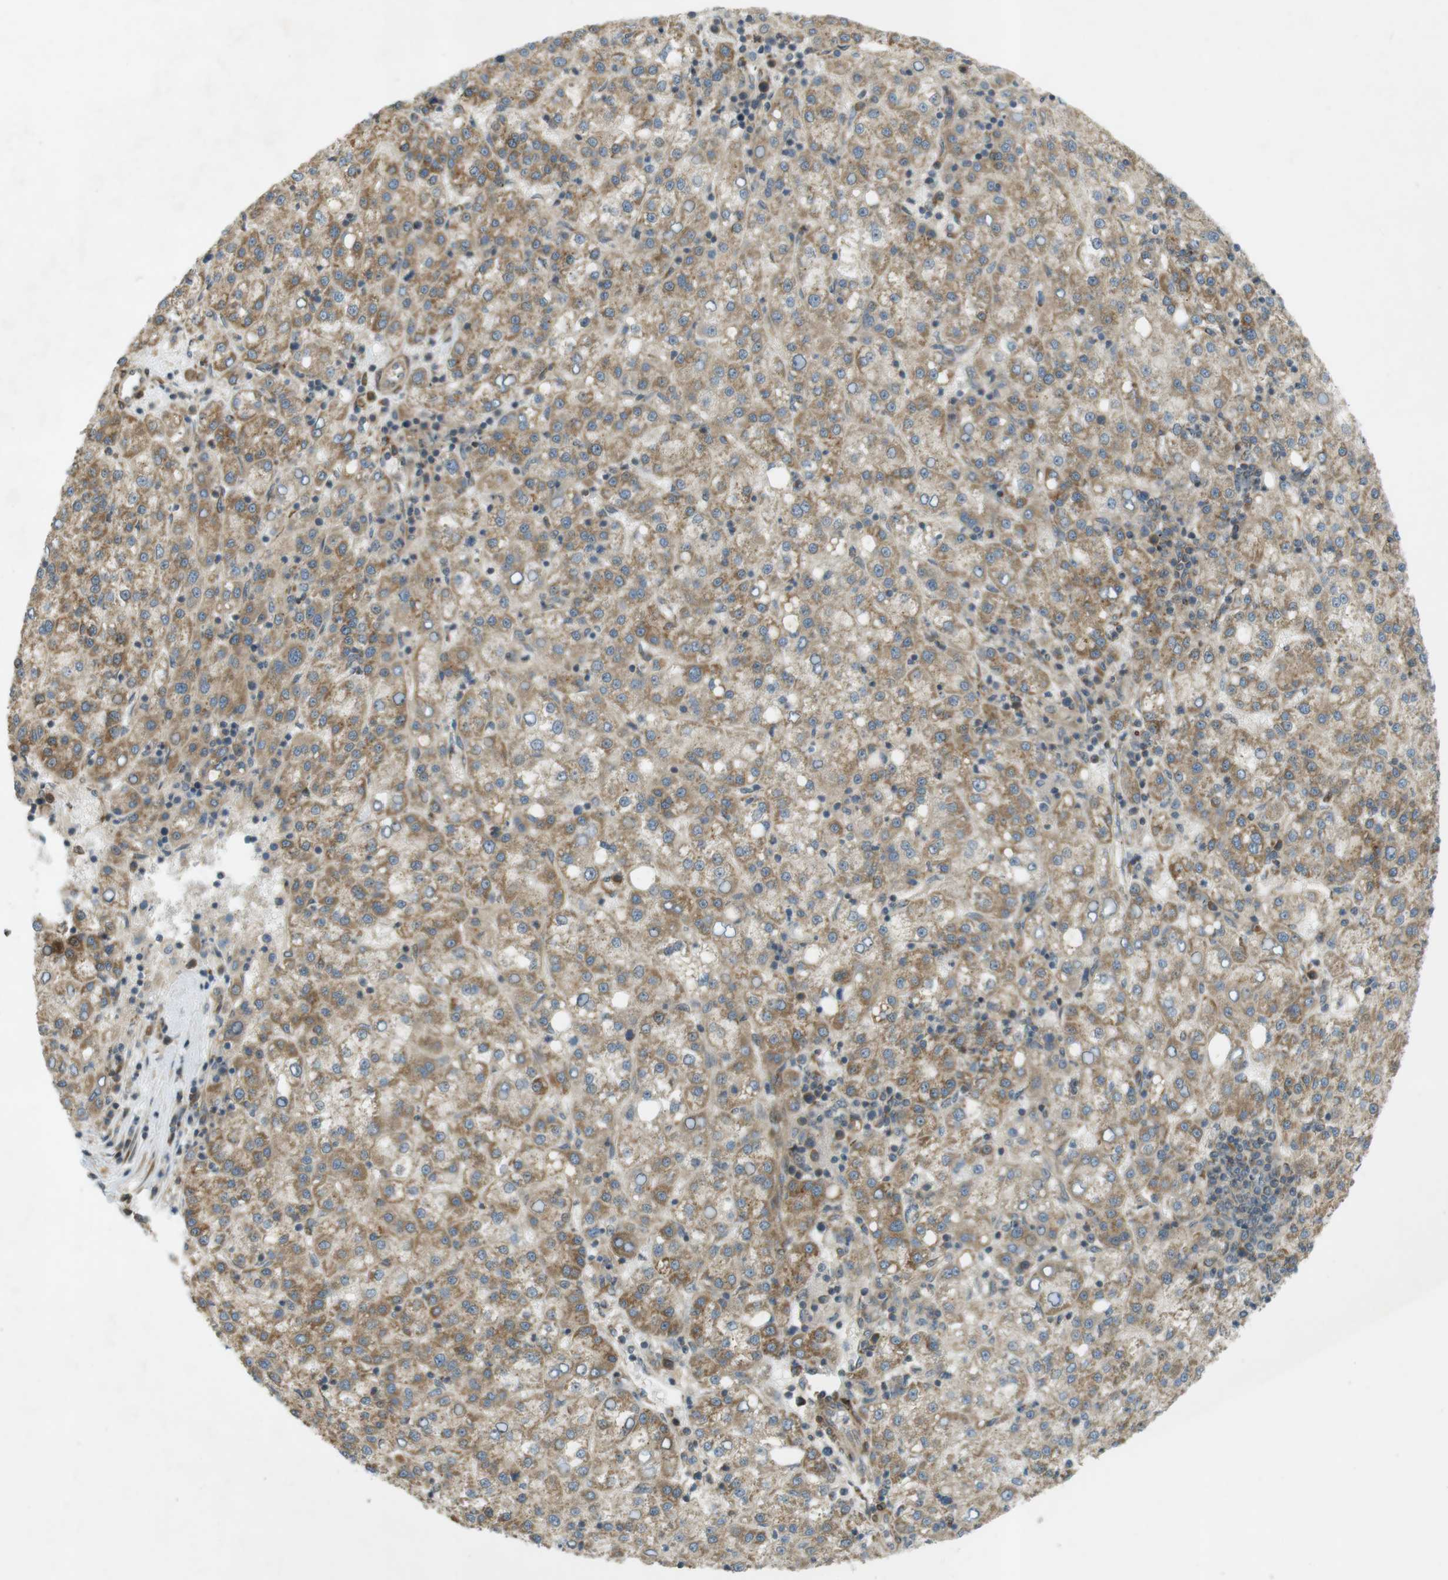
{"staining": {"intensity": "weak", "quantity": ">75%", "location": "cytoplasmic/membranous"}, "tissue": "liver cancer", "cell_type": "Tumor cells", "image_type": "cancer", "snomed": [{"axis": "morphology", "description": "Cholangiocarcinoma"}, {"axis": "topography", "description": "Liver"}], "caption": "This is a photomicrograph of immunohistochemistry staining of liver cancer, which shows weak staining in the cytoplasmic/membranous of tumor cells.", "gene": "SLC41A1", "patient": {"sex": "female", "age": 79}}